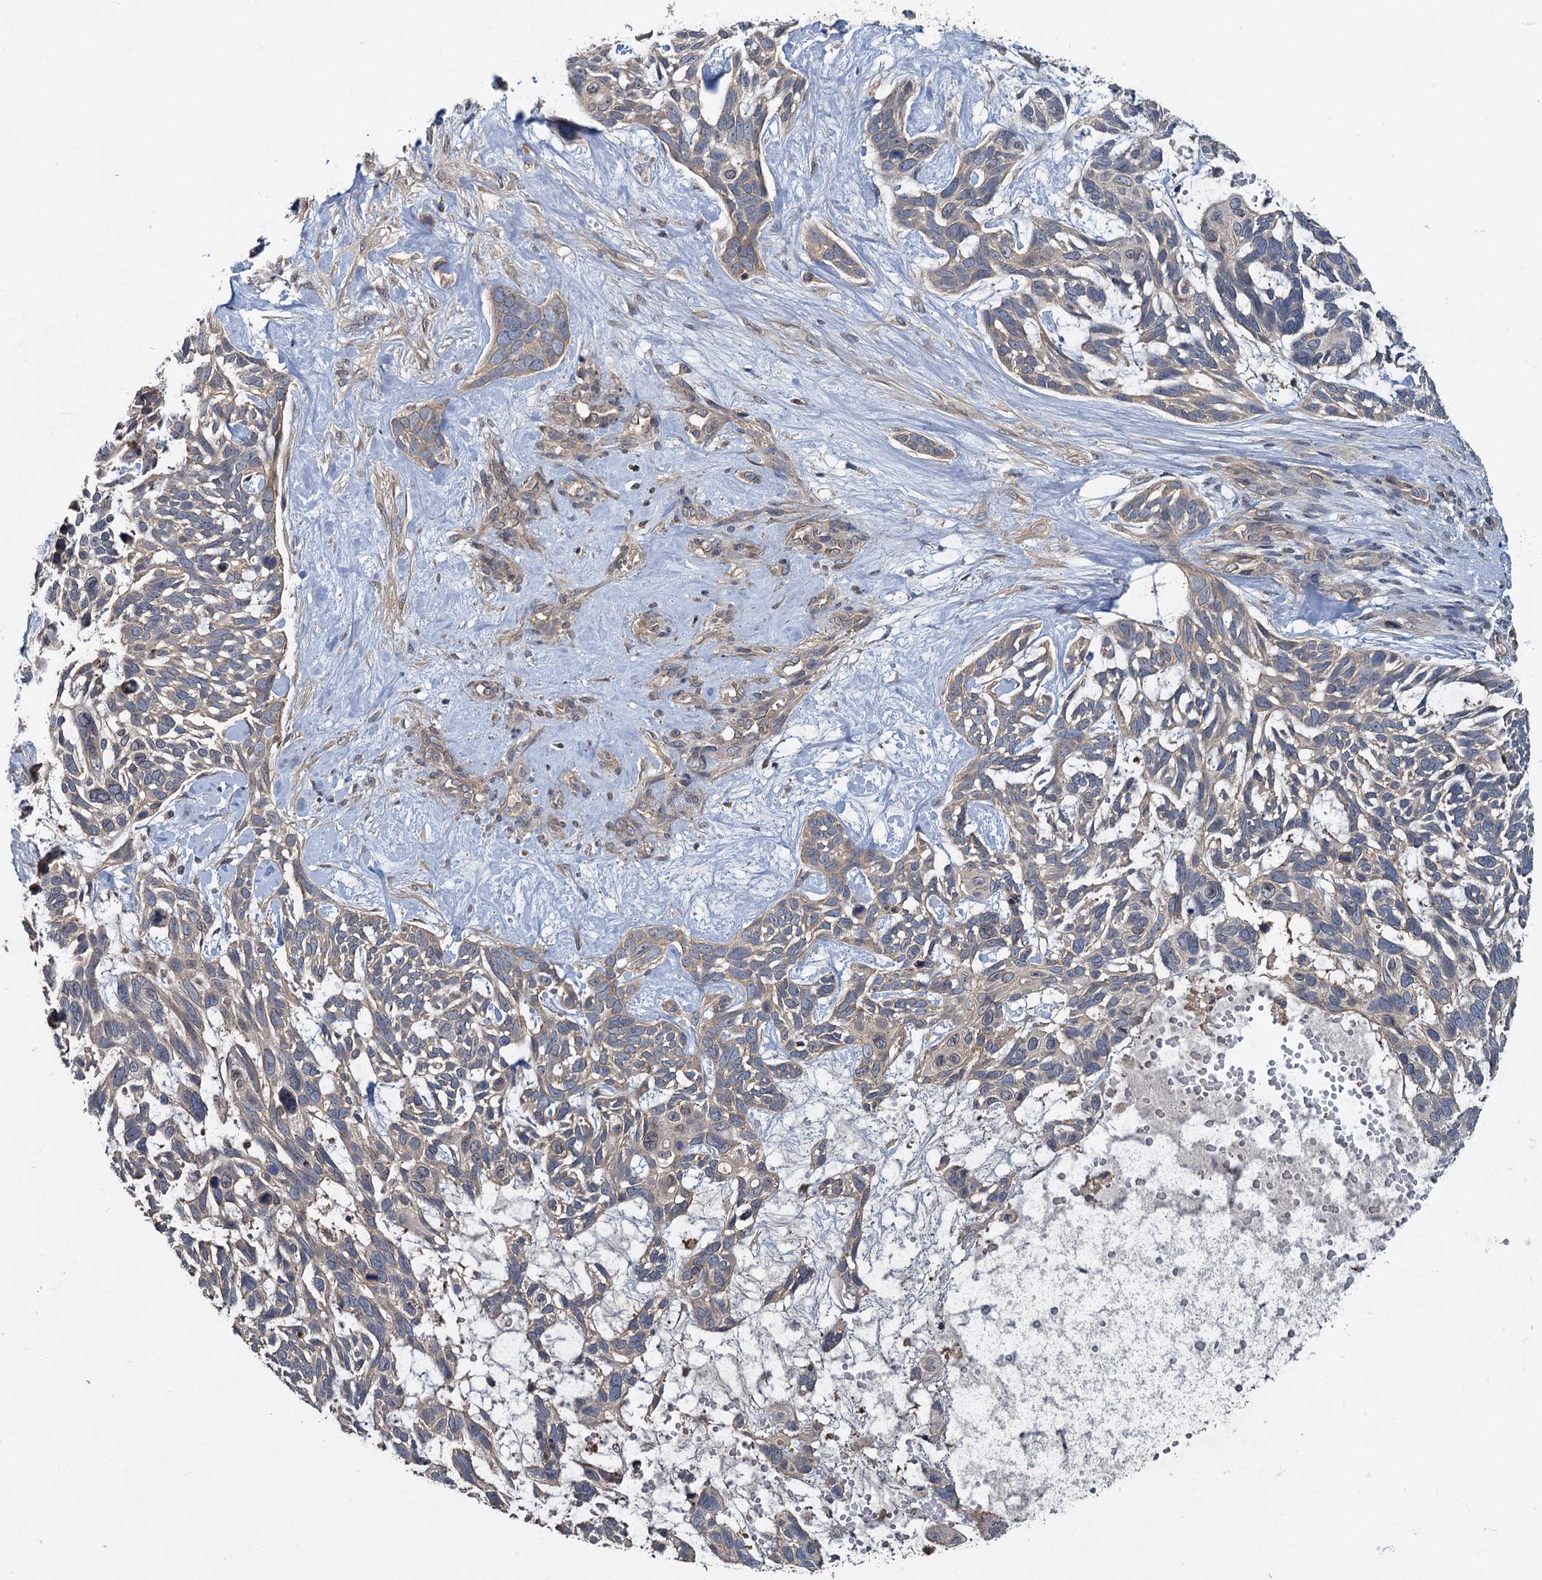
{"staining": {"intensity": "weak", "quantity": "<25%", "location": "cytoplasmic/membranous"}, "tissue": "skin cancer", "cell_type": "Tumor cells", "image_type": "cancer", "snomed": [{"axis": "morphology", "description": "Basal cell carcinoma"}, {"axis": "topography", "description": "Skin"}], "caption": "This is an immunohistochemistry histopathology image of human skin basal cell carcinoma. There is no positivity in tumor cells.", "gene": "ZNF324", "patient": {"sex": "male", "age": 88}}